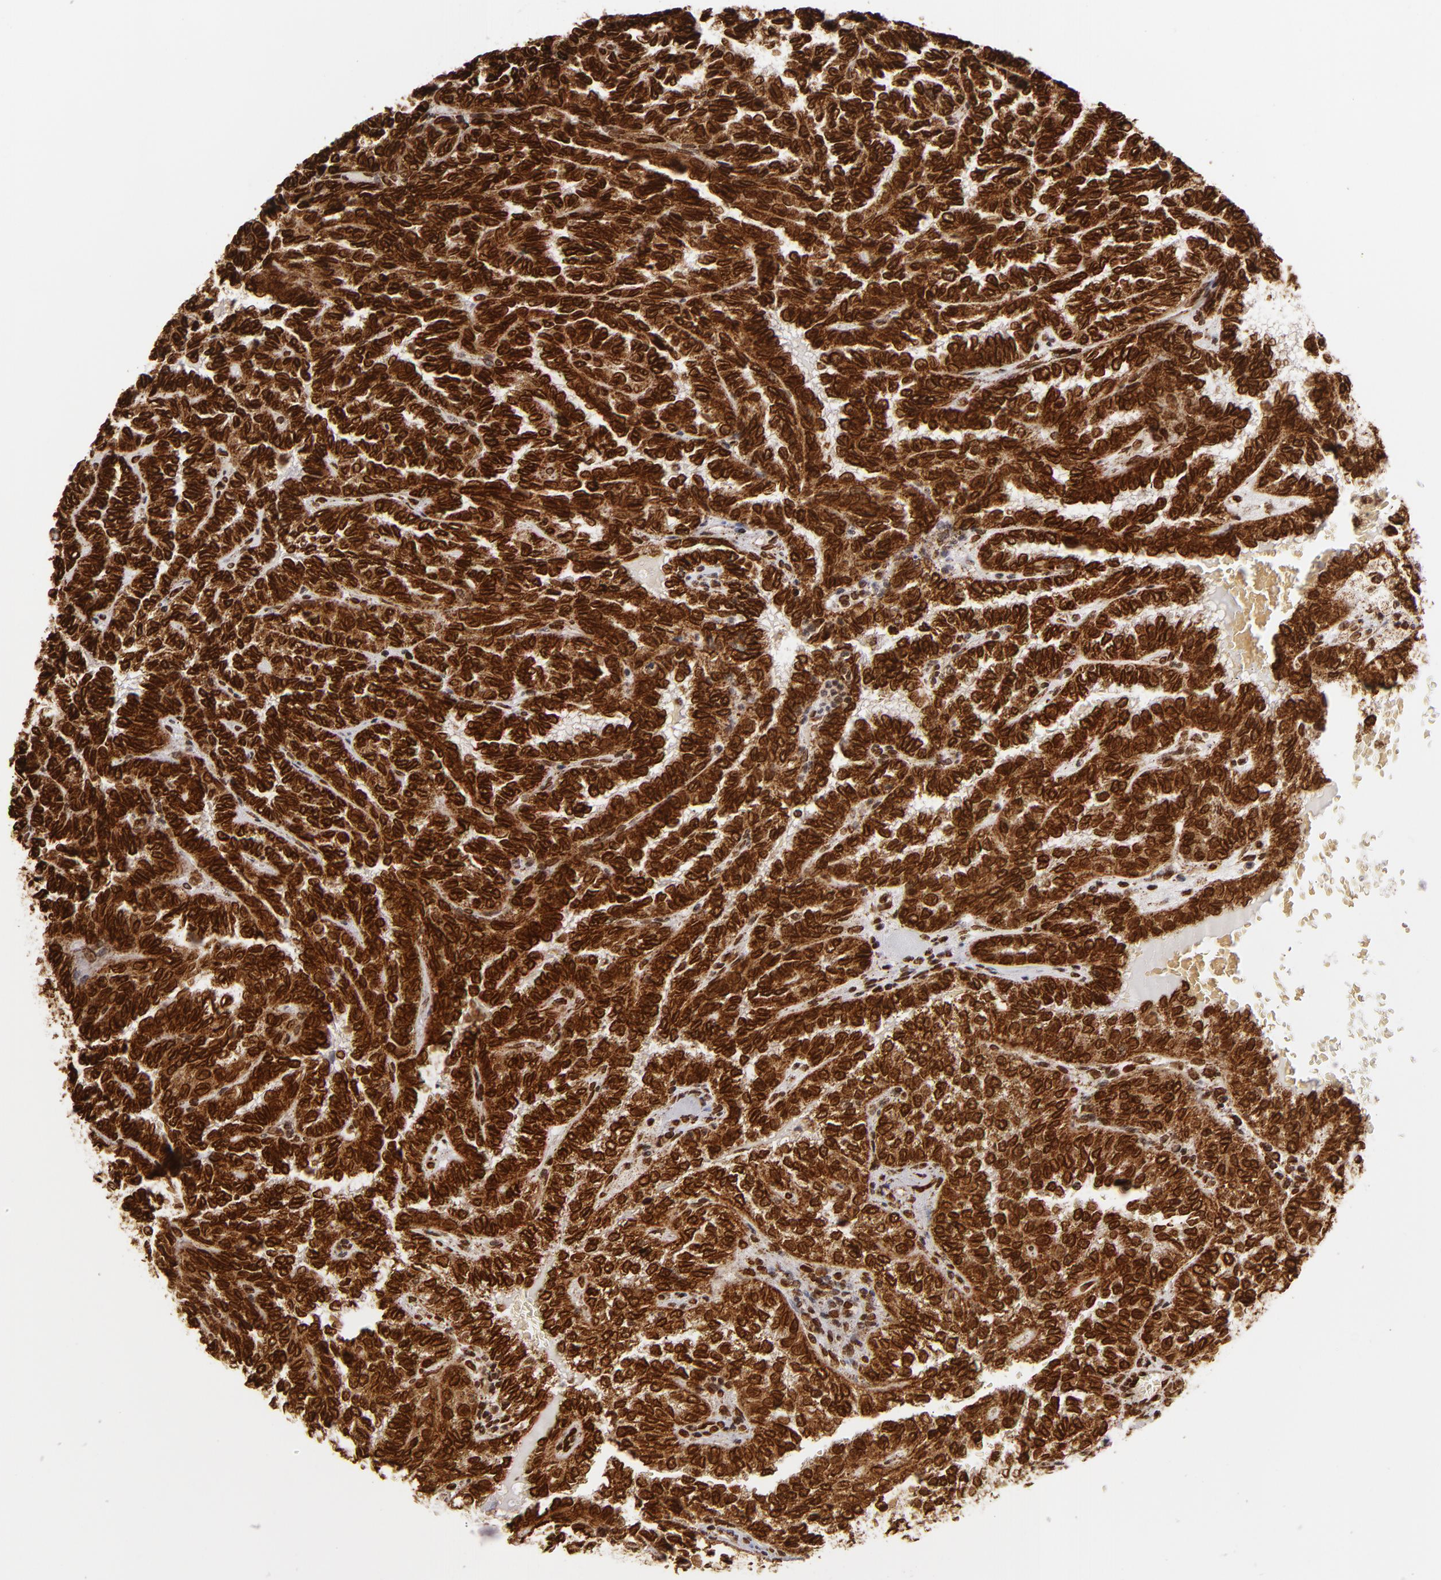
{"staining": {"intensity": "strong", "quantity": ">75%", "location": "nuclear"}, "tissue": "renal cancer", "cell_type": "Tumor cells", "image_type": "cancer", "snomed": [{"axis": "morphology", "description": "Inflammation, NOS"}, {"axis": "morphology", "description": "Adenocarcinoma, NOS"}, {"axis": "topography", "description": "Kidney"}], "caption": "Tumor cells reveal strong nuclear staining in about >75% of cells in renal adenocarcinoma.", "gene": "CUL3", "patient": {"sex": "male", "age": 68}}